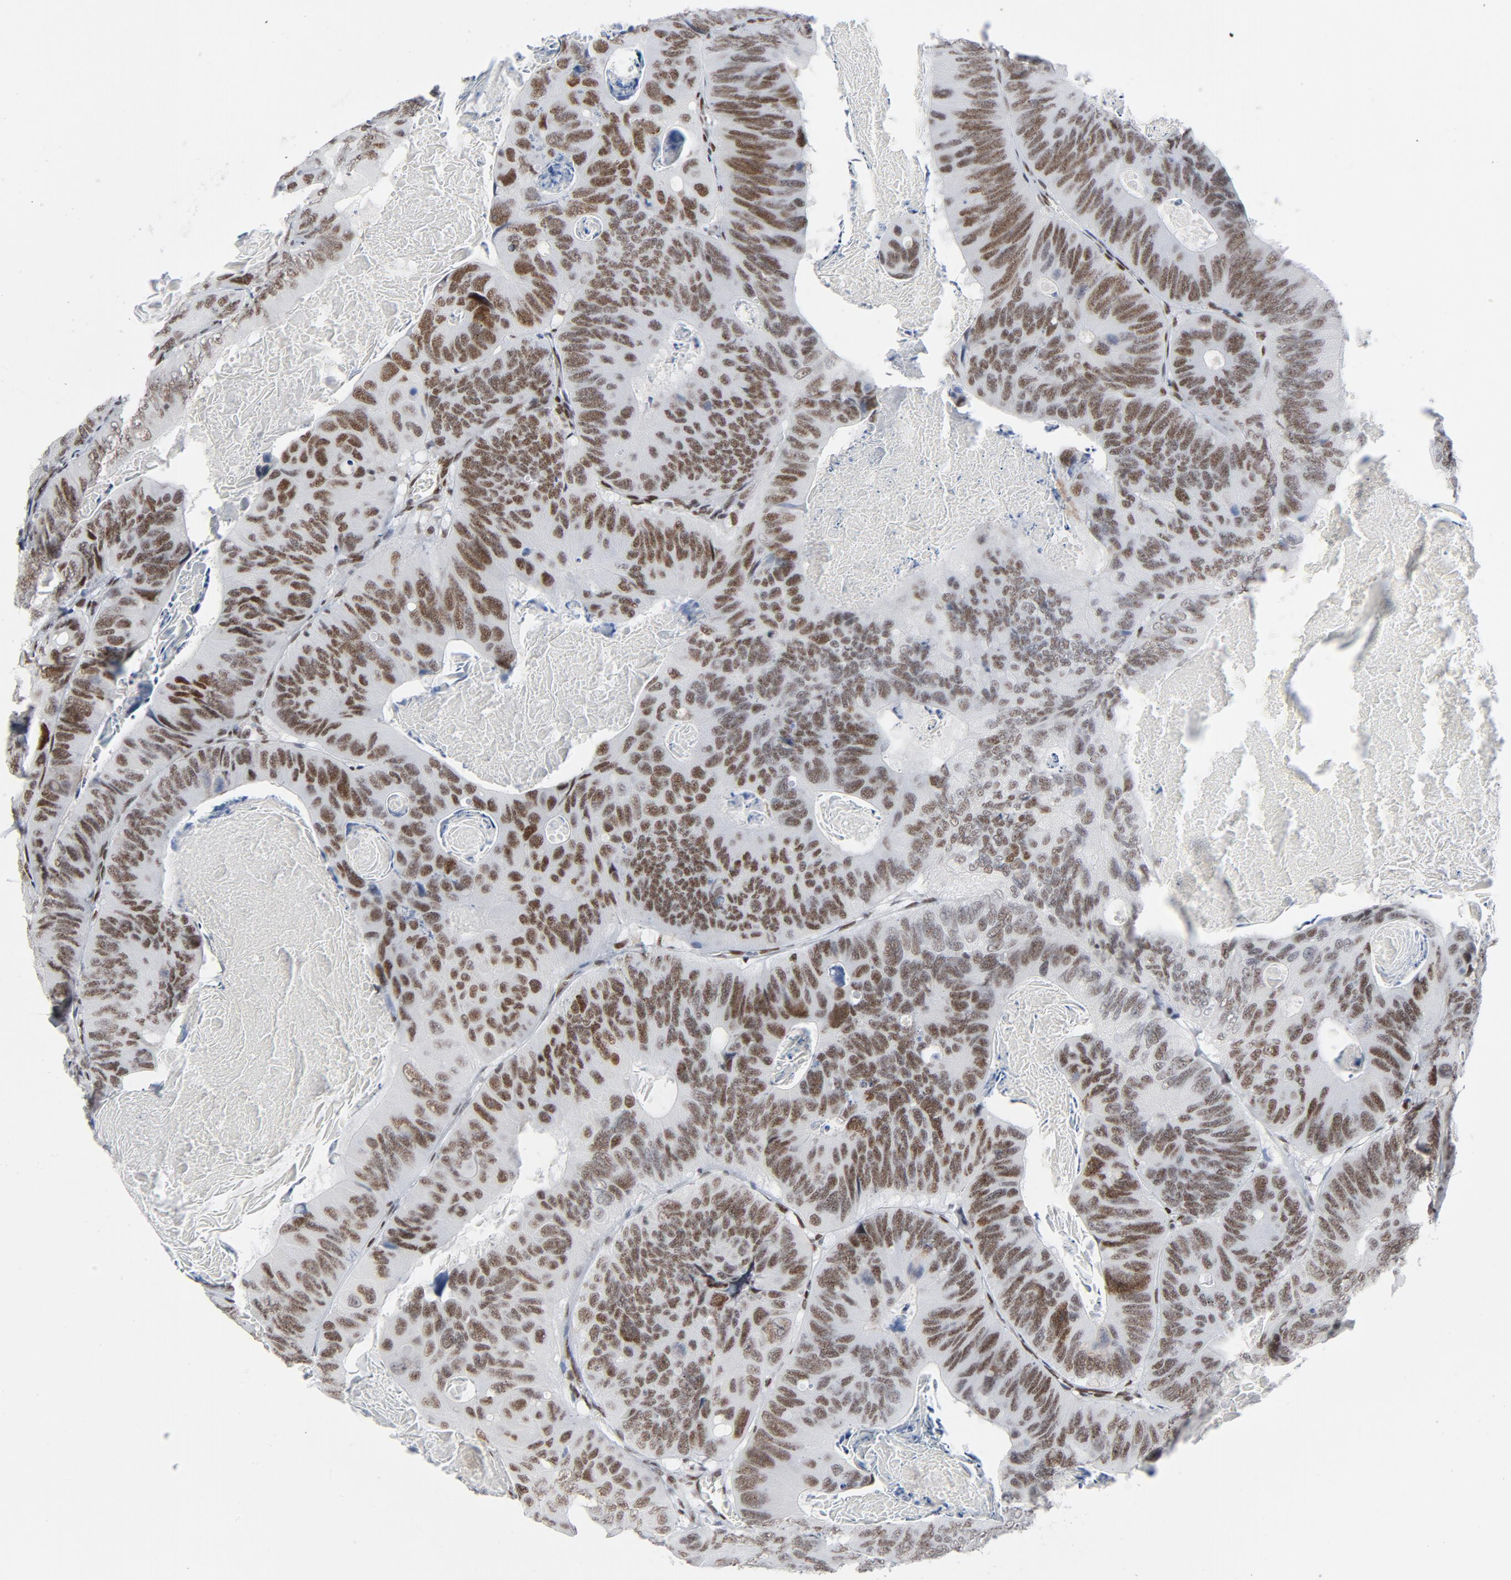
{"staining": {"intensity": "moderate", "quantity": ">75%", "location": "nuclear"}, "tissue": "colorectal cancer", "cell_type": "Tumor cells", "image_type": "cancer", "snomed": [{"axis": "morphology", "description": "Adenocarcinoma, NOS"}, {"axis": "topography", "description": "Colon"}], "caption": "This is an image of immunohistochemistry (IHC) staining of colorectal adenocarcinoma, which shows moderate staining in the nuclear of tumor cells.", "gene": "HSF1", "patient": {"sex": "female", "age": 55}}